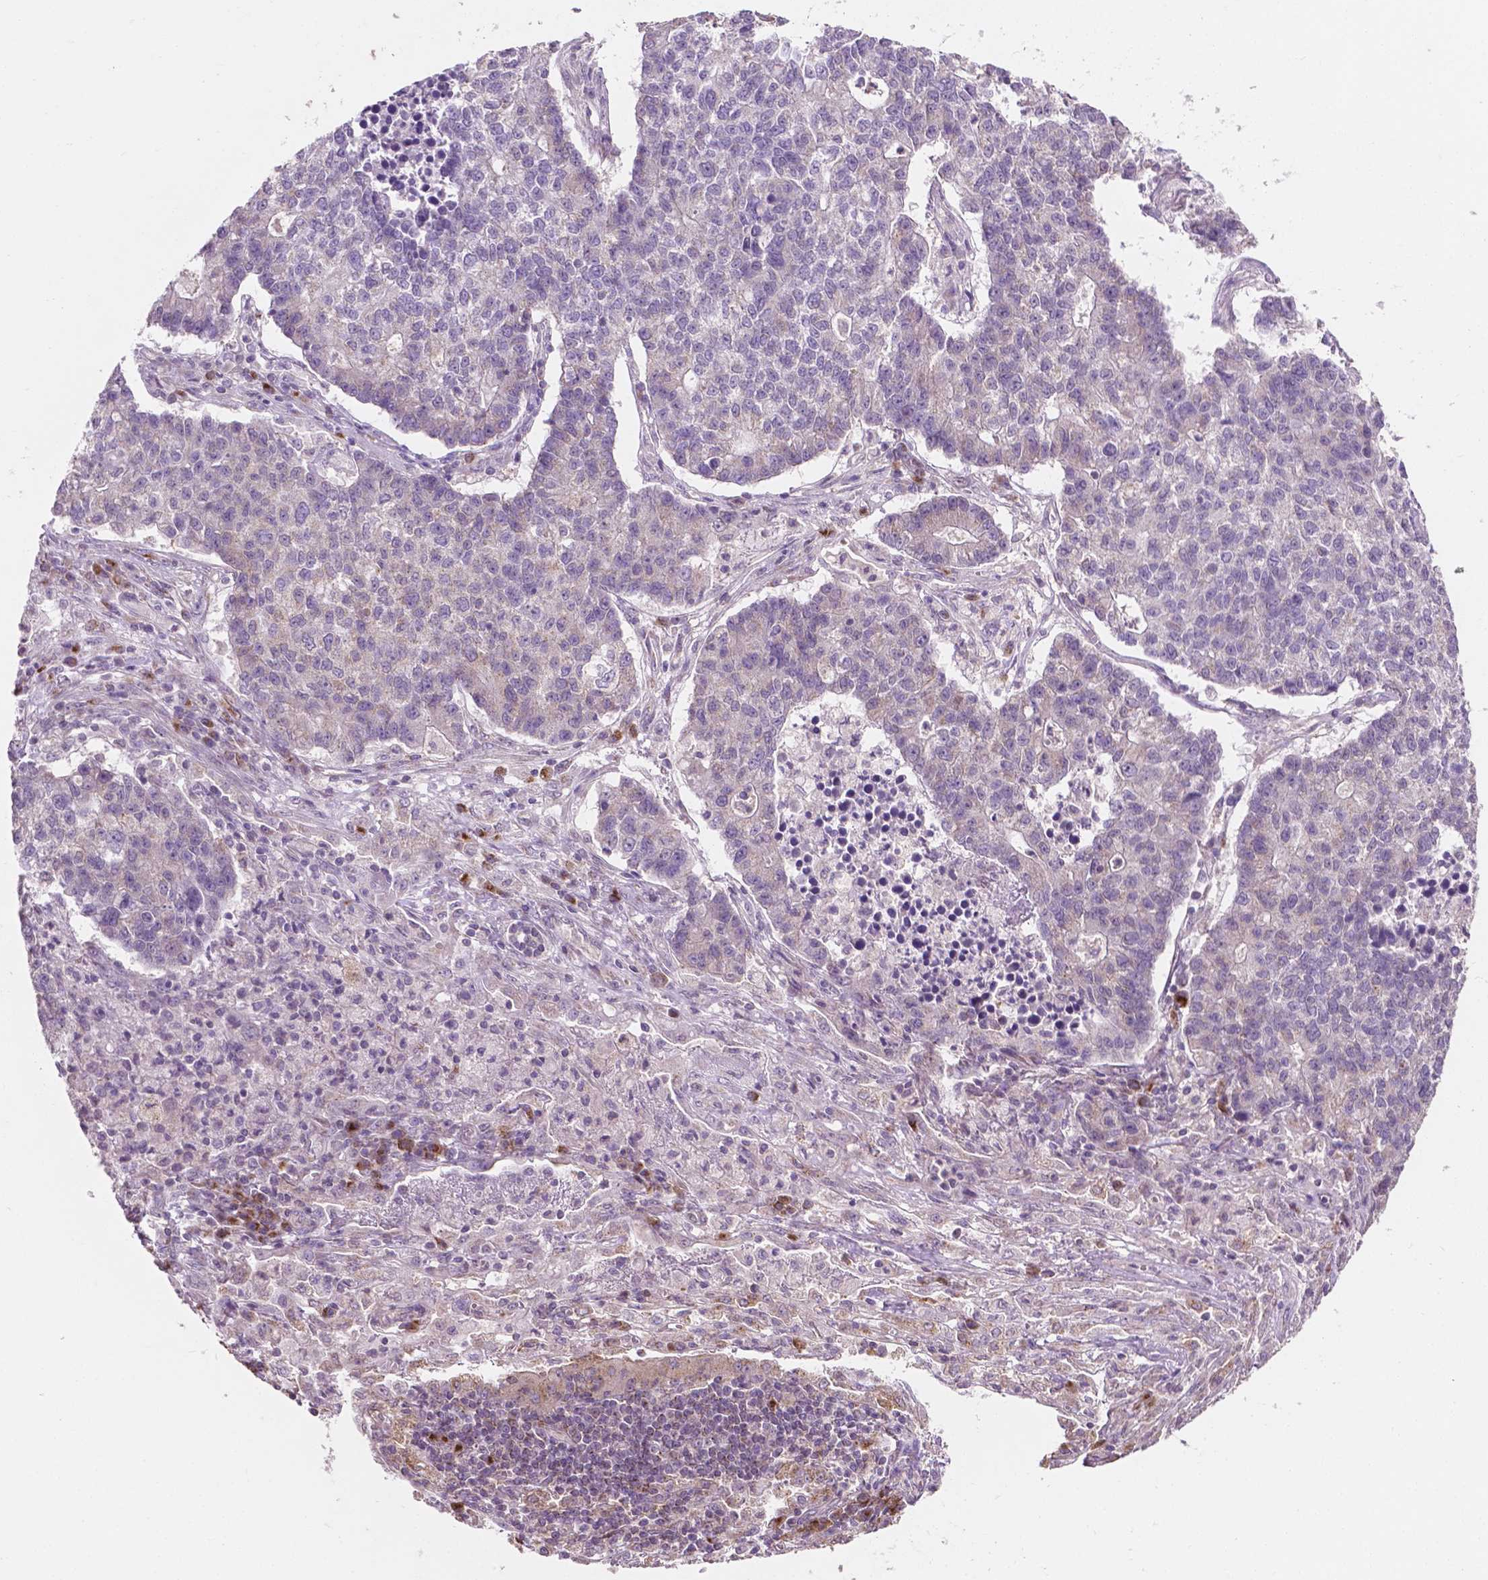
{"staining": {"intensity": "negative", "quantity": "none", "location": "none"}, "tissue": "lung cancer", "cell_type": "Tumor cells", "image_type": "cancer", "snomed": [{"axis": "morphology", "description": "Adenocarcinoma, NOS"}, {"axis": "topography", "description": "Lung"}], "caption": "This histopathology image is of lung cancer (adenocarcinoma) stained with IHC to label a protein in brown with the nuclei are counter-stained blue. There is no staining in tumor cells.", "gene": "EBAG9", "patient": {"sex": "male", "age": 57}}